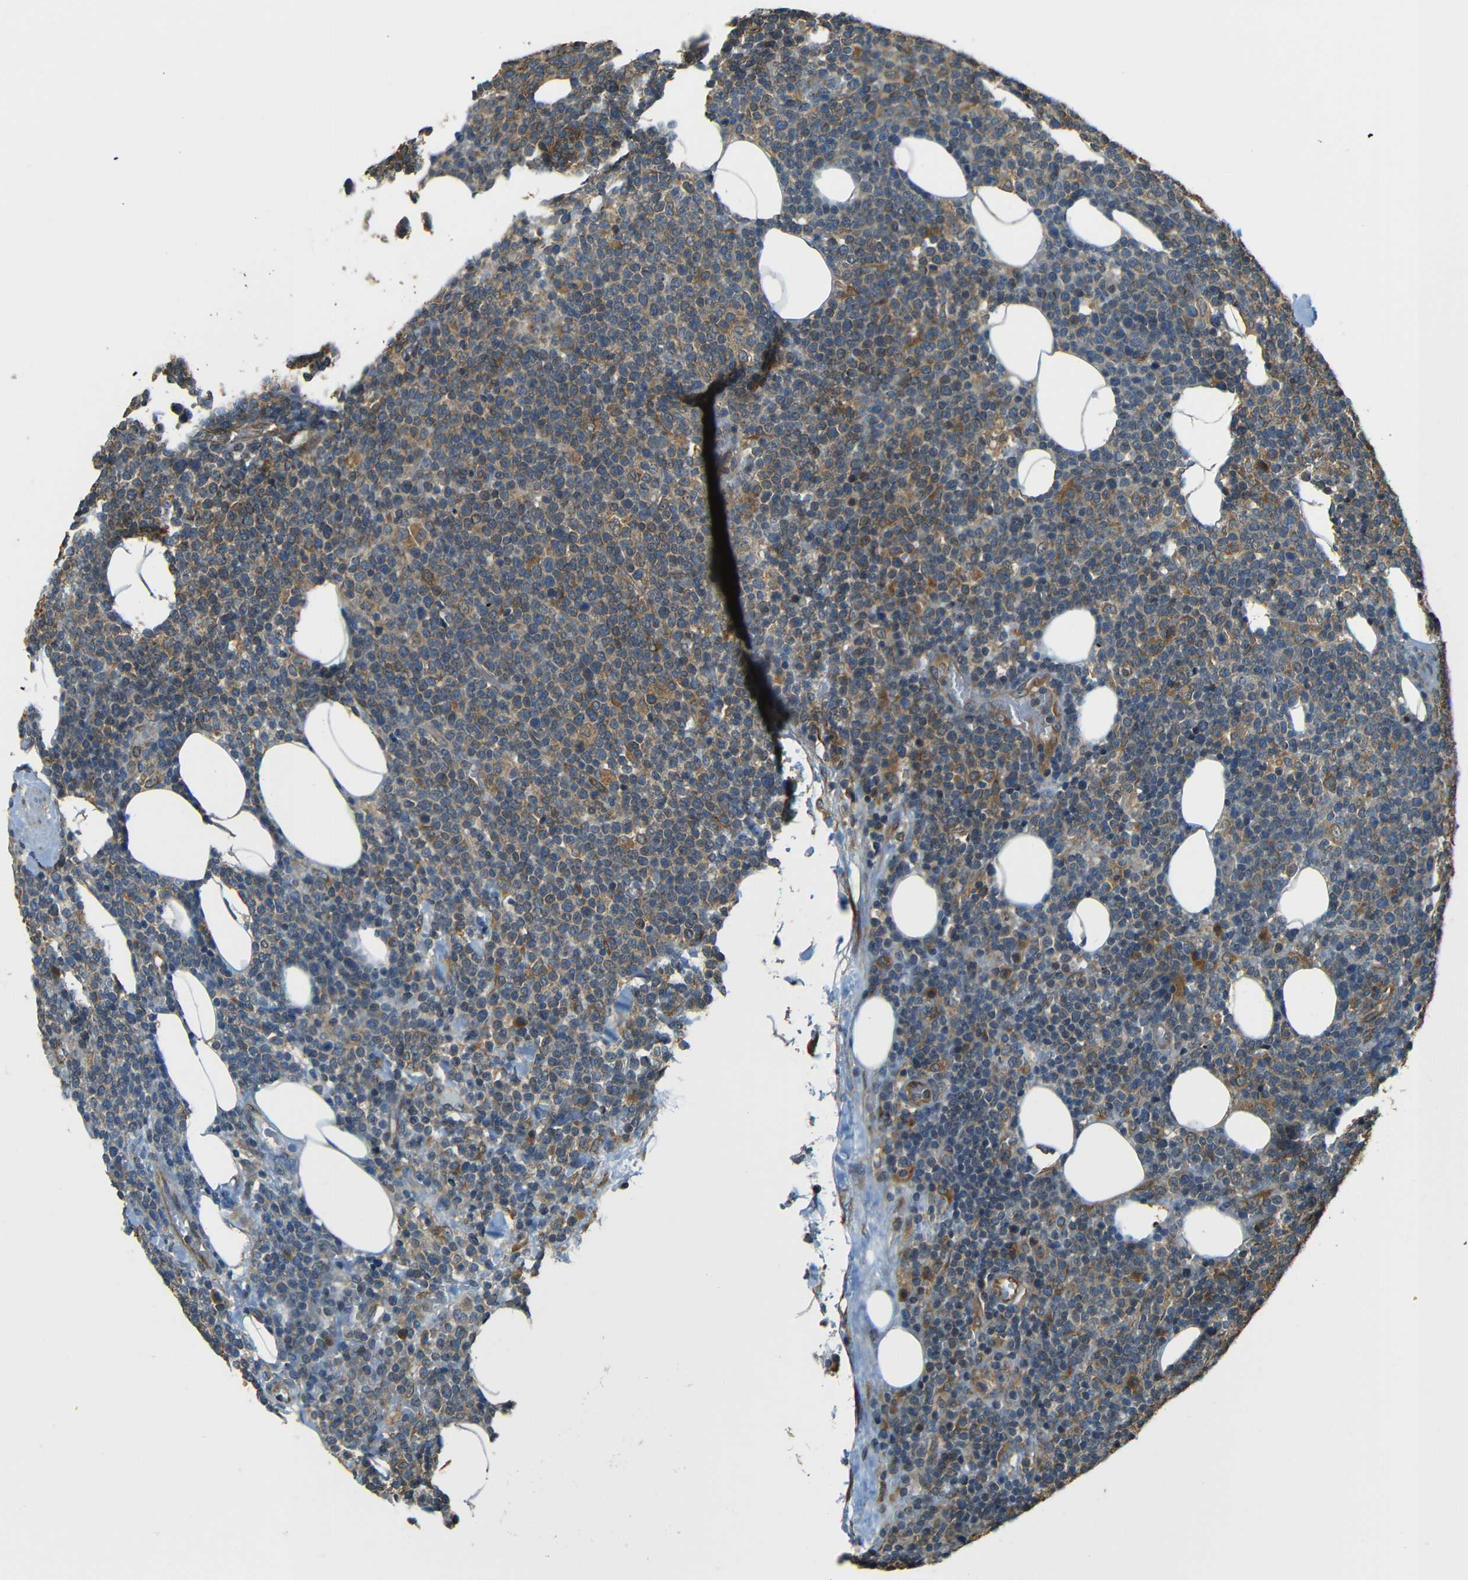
{"staining": {"intensity": "moderate", "quantity": "25%-75%", "location": "cytoplasmic/membranous"}, "tissue": "lymphoma", "cell_type": "Tumor cells", "image_type": "cancer", "snomed": [{"axis": "morphology", "description": "Malignant lymphoma, non-Hodgkin's type, High grade"}, {"axis": "topography", "description": "Lymph node"}], "caption": "Protein staining shows moderate cytoplasmic/membranous expression in approximately 25%-75% of tumor cells in lymphoma.", "gene": "VAPB", "patient": {"sex": "male", "age": 61}}